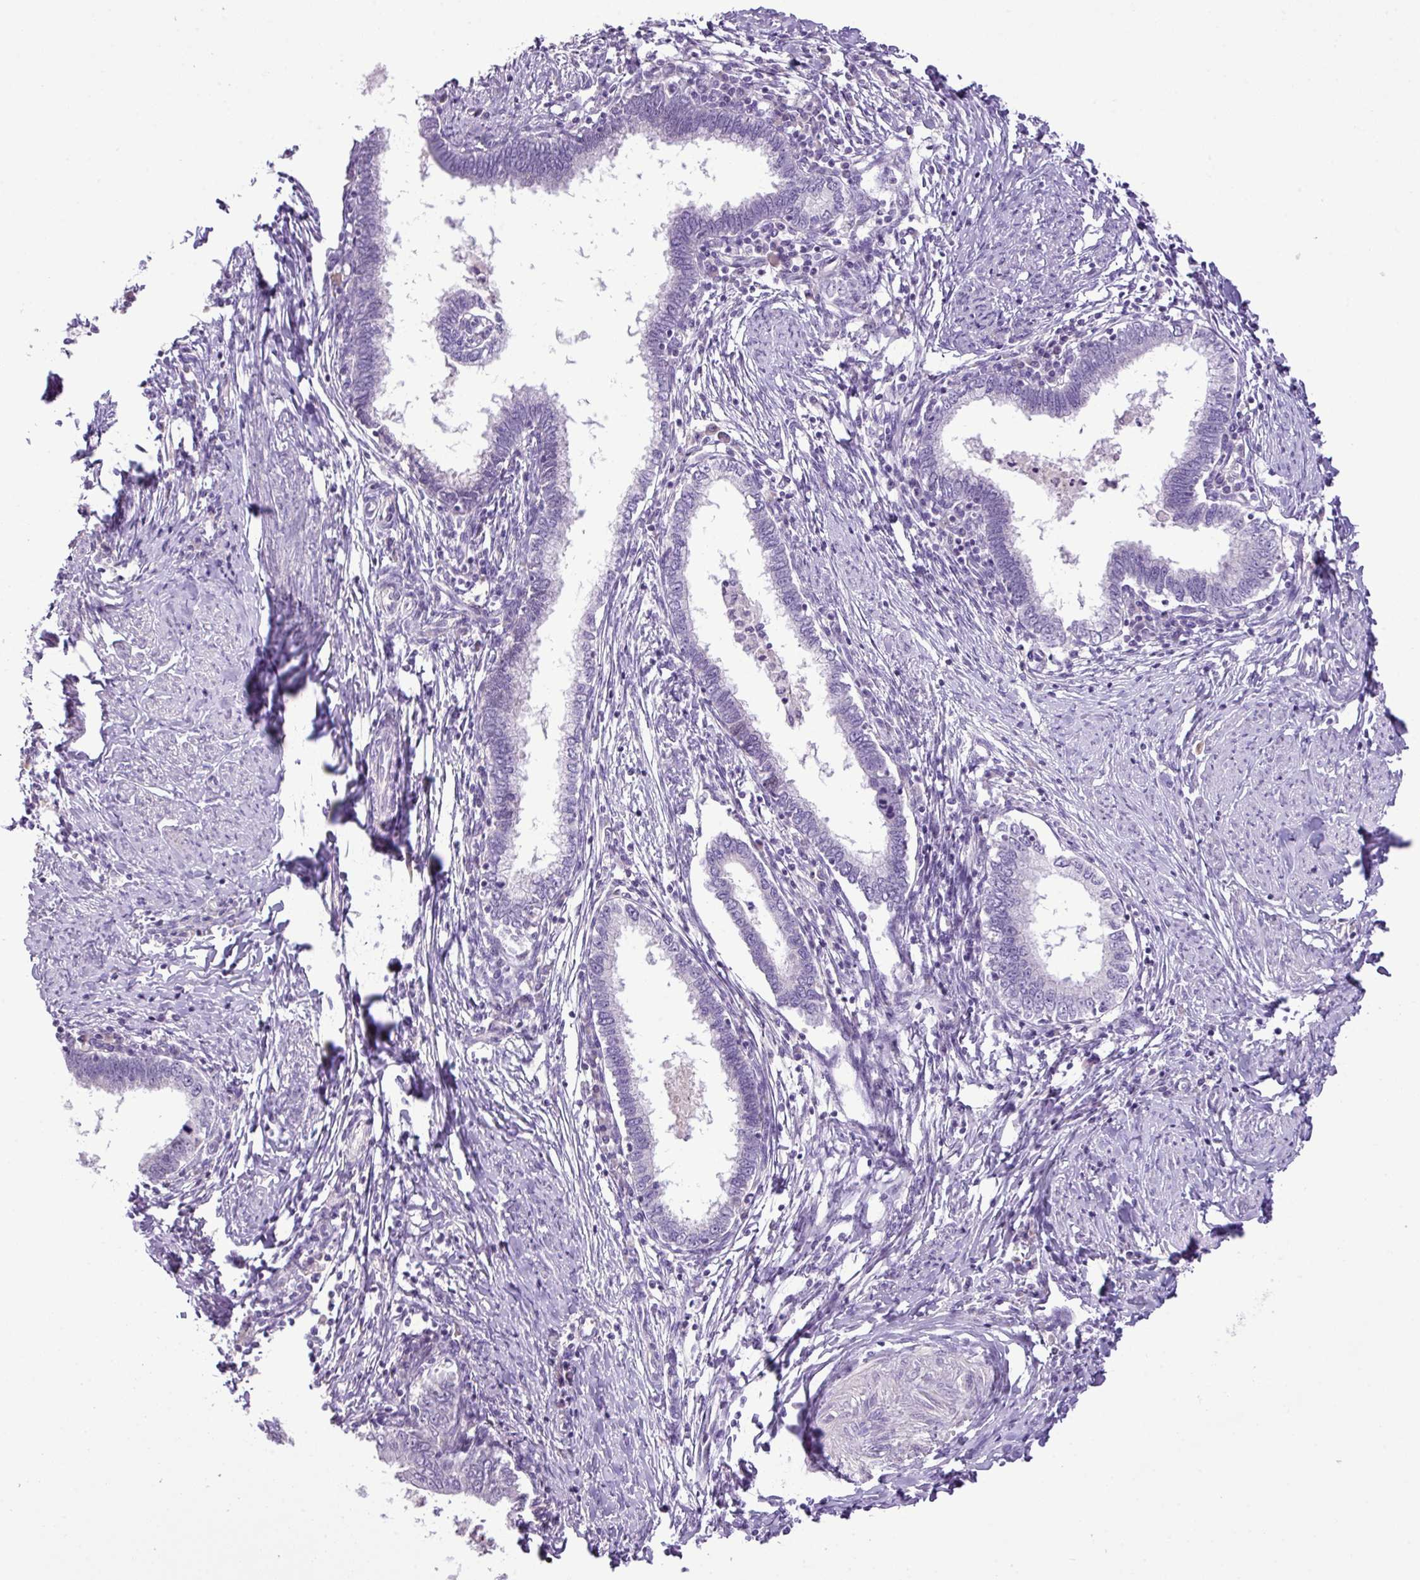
{"staining": {"intensity": "negative", "quantity": "none", "location": "none"}, "tissue": "cervical cancer", "cell_type": "Tumor cells", "image_type": "cancer", "snomed": [{"axis": "morphology", "description": "Adenocarcinoma, NOS"}, {"axis": "topography", "description": "Cervix"}], "caption": "This is a micrograph of immunohistochemistry (IHC) staining of cervical cancer (adenocarcinoma), which shows no expression in tumor cells.", "gene": "DNAJB13", "patient": {"sex": "female", "age": 36}}